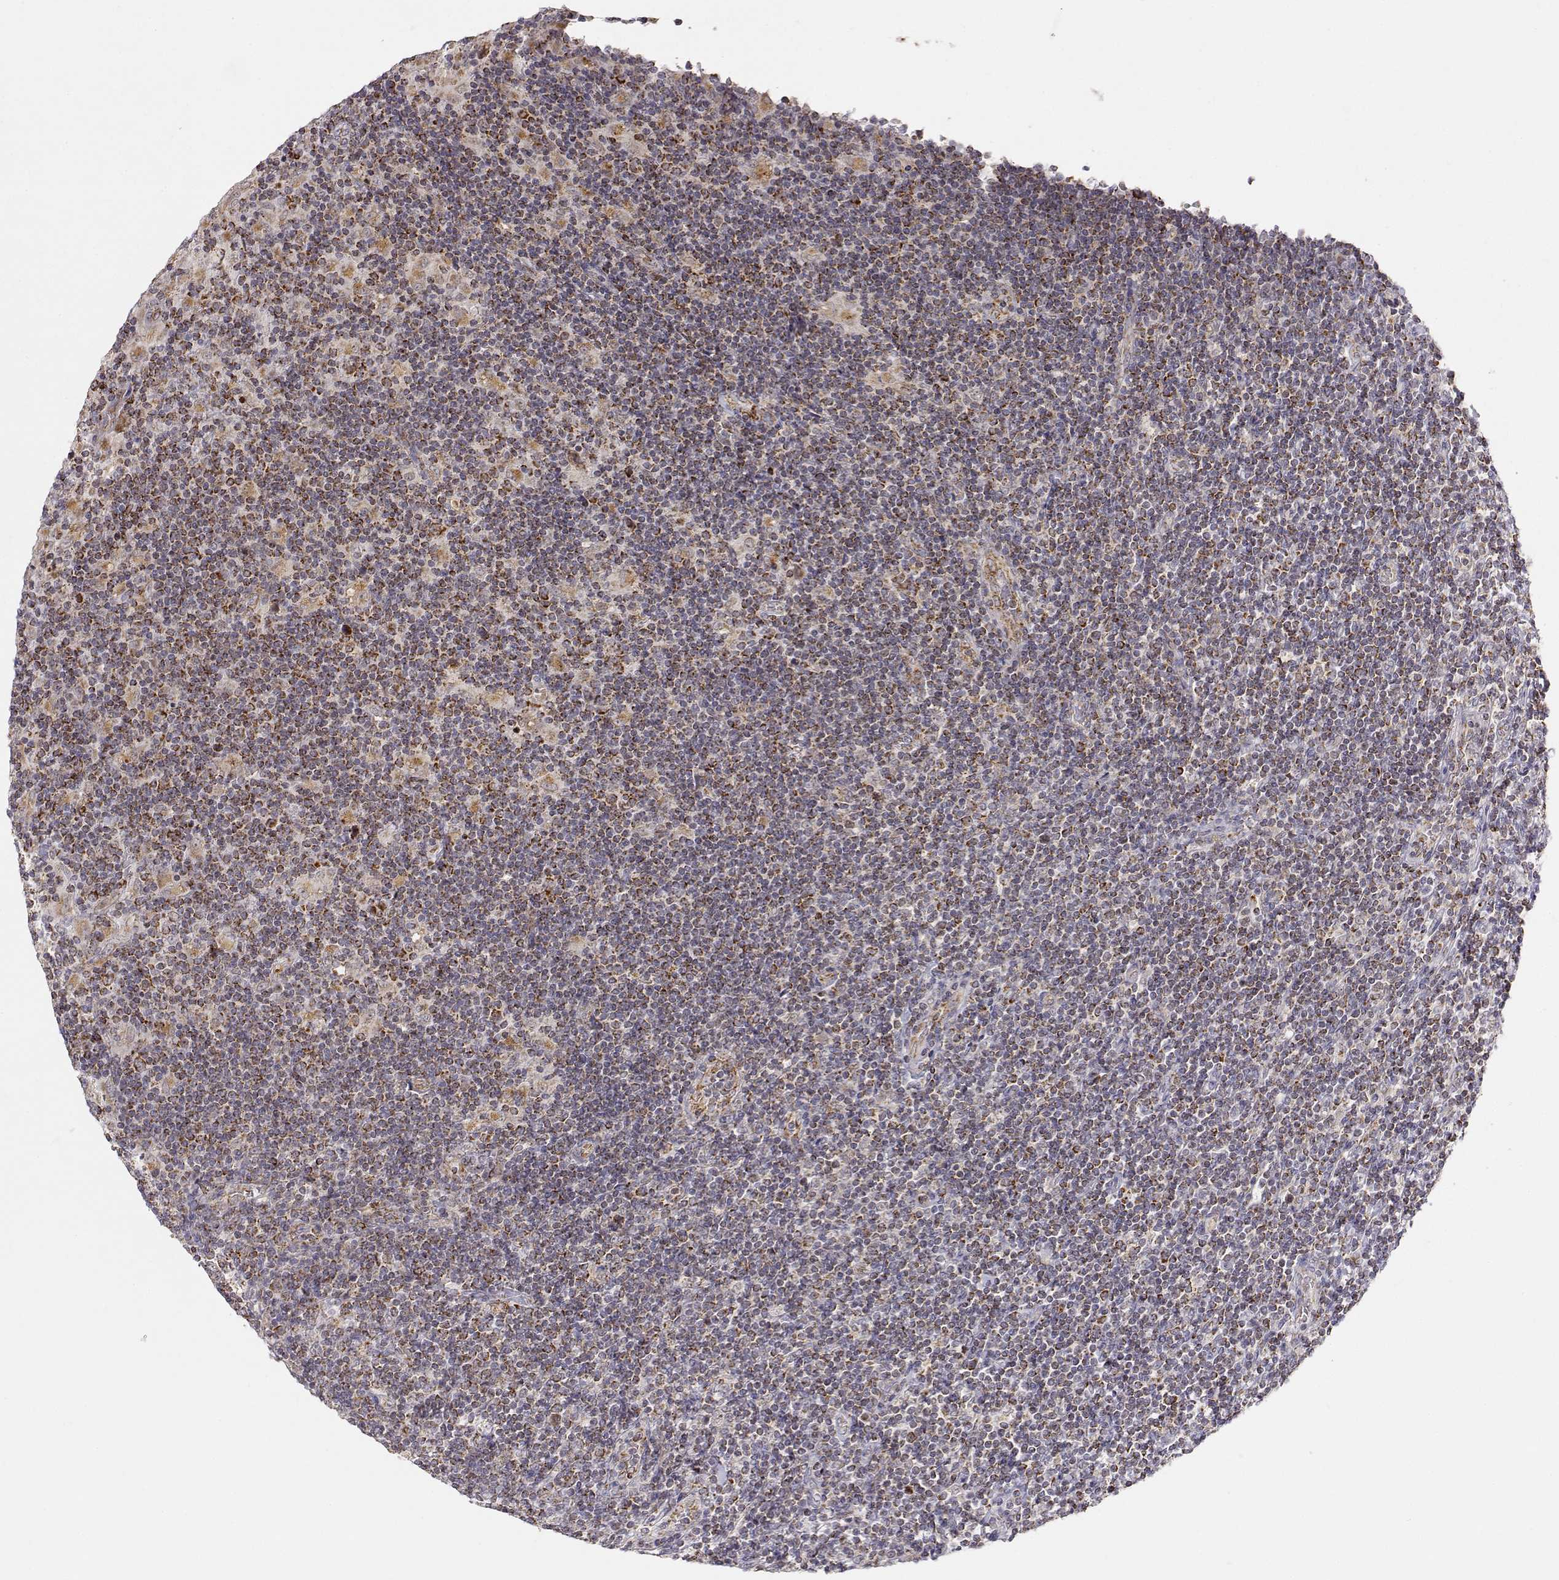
{"staining": {"intensity": "moderate", "quantity": ">75%", "location": "cytoplasmic/membranous"}, "tissue": "lymphoma", "cell_type": "Tumor cells", "image_type": "cancer", "snomed": [{"axis": "morphology", "description": "Hodgkin's disease, NOS"}, {"axis": "topography", "description": "Lymph node"}], "caption": "This photomicrograph exhibits lymphoma stained with immunohistochemistry to label a protein in brown. The cytoplasmic/membranous of tumor cells show moderate positivity for the protein. Nuclei are counter-stained blue.", "gene": "EXOG", "patient": {"sex": "male", "age": 40}}